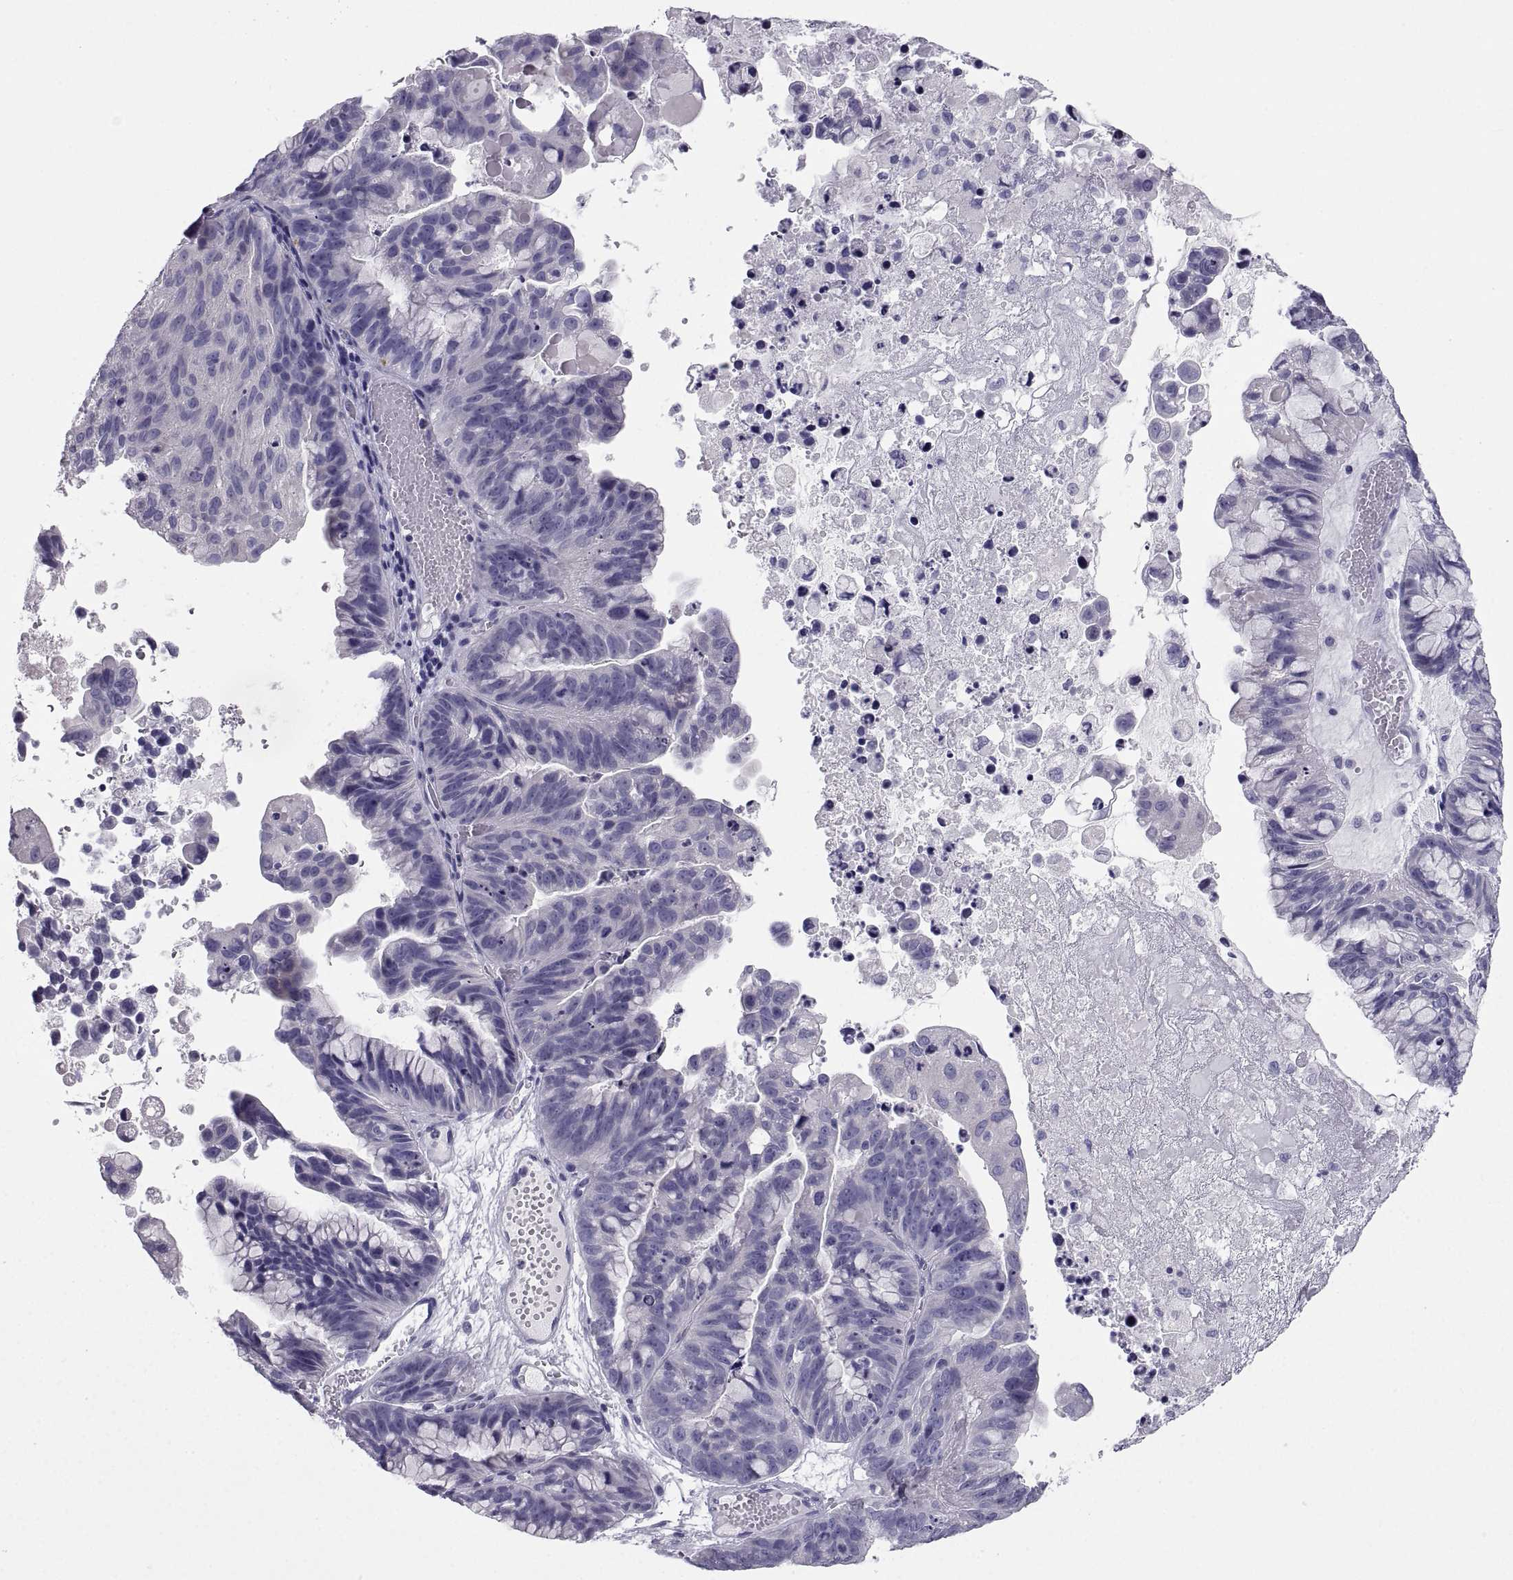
{"staining": {"intensity": "negative", "quantity": "none", "location": "none"}, "tissue": "ovarian cancer", "cell_type": "Tumor cells", "image_type": "cancer", "snomed": [{"axis": "morphology", "description": "Cystadenocarcinoma, mucinous, NOS"}, {"axis": "topography", "description": "Ovary"}], "caption": "An immunohistochemistry image of ovarian mucinous cystadenocarcinoma is shown. There is no staining in tumor cells of ovarian mucinous cystadenocarcinoma. (Immunohistochemistry, brightfield microscopy, high magnification).", "gene": "PCSK1N", "patient": {"sex": "female", "age": 76}}